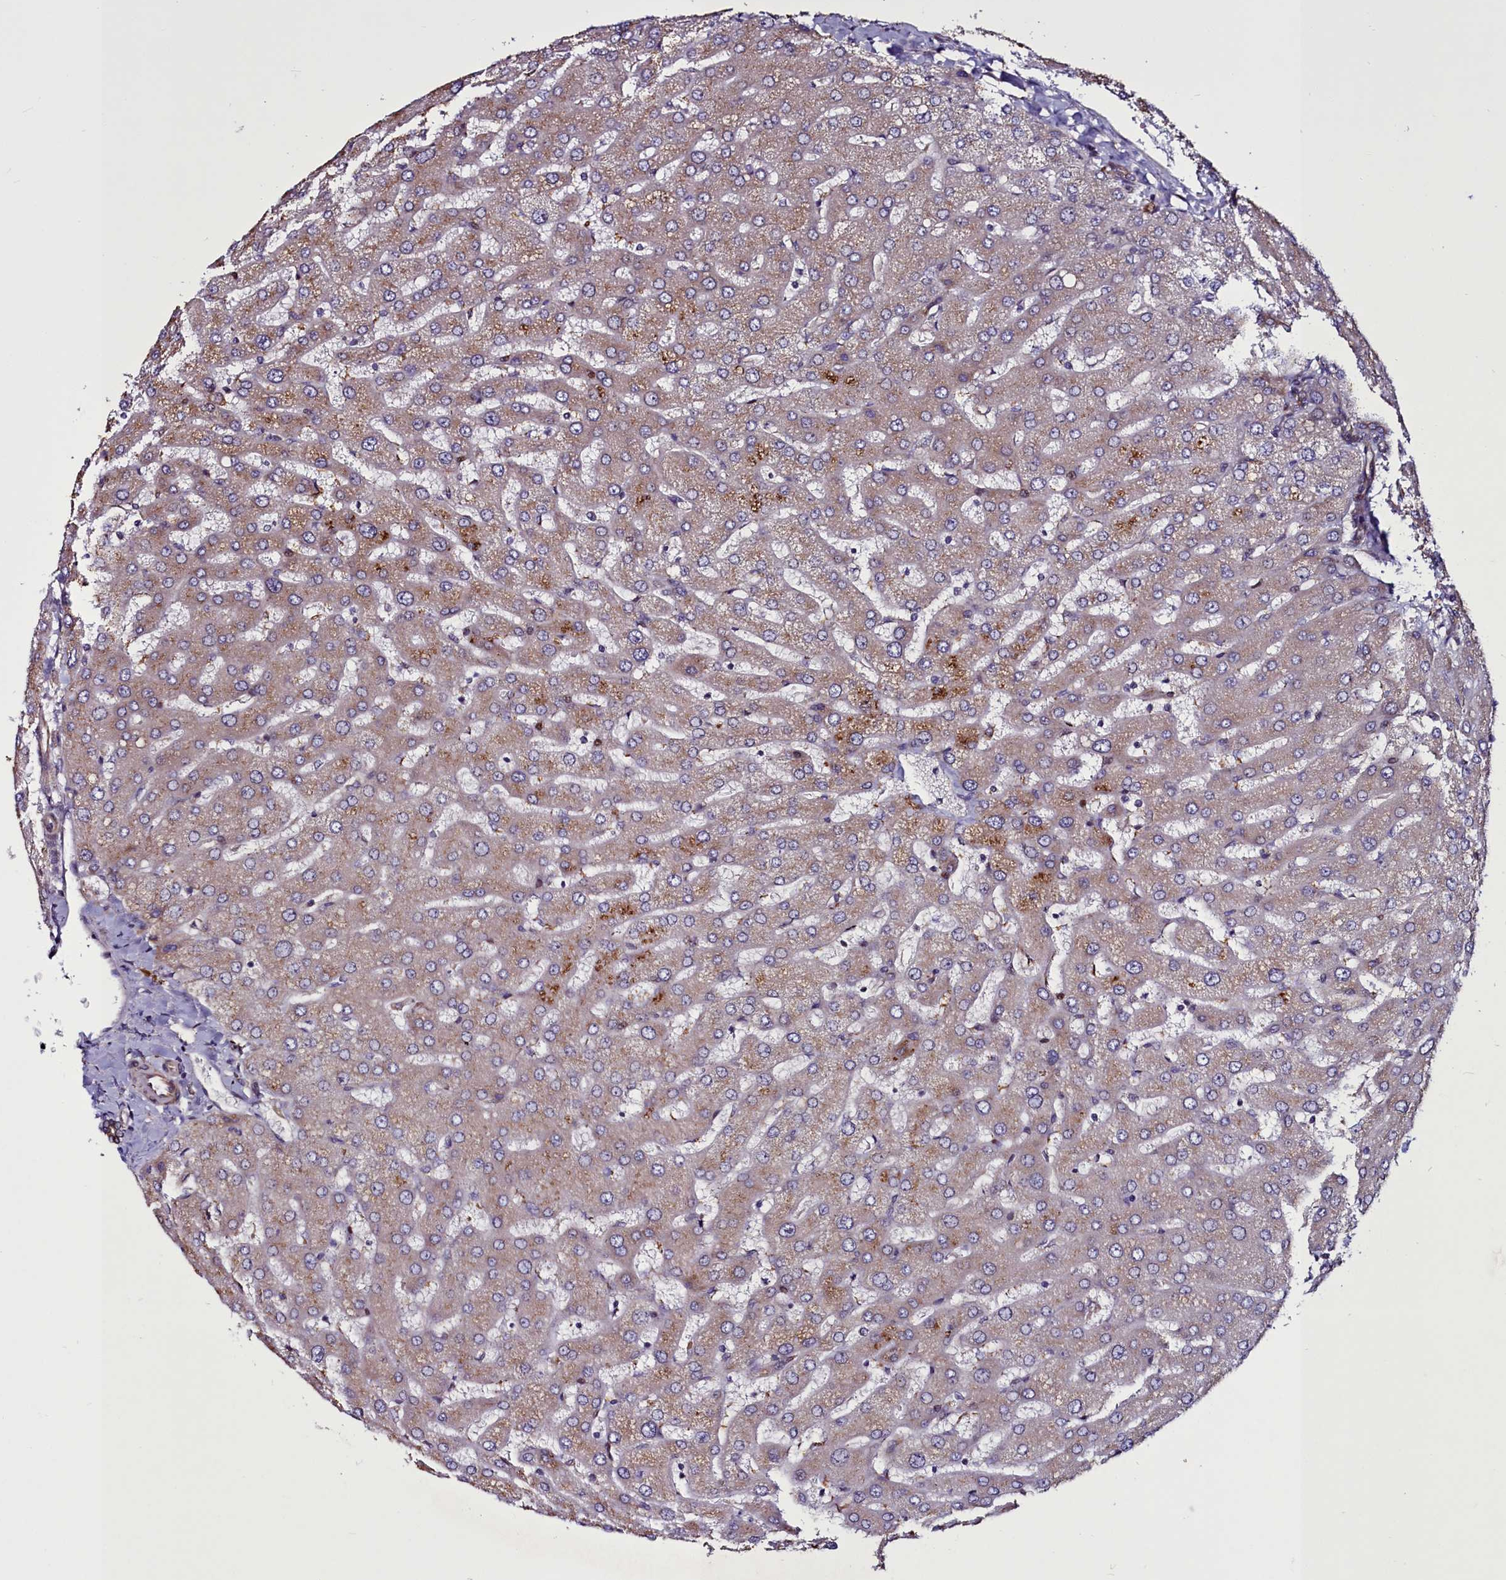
{"staining": {"intensity": "moderate", "quantity": "<25%", "location": "cytoplasmic/membranous"}, "tissue": "liver", "cell_type": "Cholangiocytes", "image_type": "normal", "snomed": [{"axis": "morphology", "description": "Normal tissue, NOS"}, {"axis": "topography", "description": "Liver"}], "caption": "Immunohistochemical staining of normal human liver demonstrates low levels of moderate cytoplasmic/membranous positivity in about <25% of cholangiocytes. The staining was performed using DAB, with brown indicating positive protein expression. Nuclei are stained blue with hematoxylin.", "gene": "MCRIP1", "patient": {"sex": "male", "age": 55}}